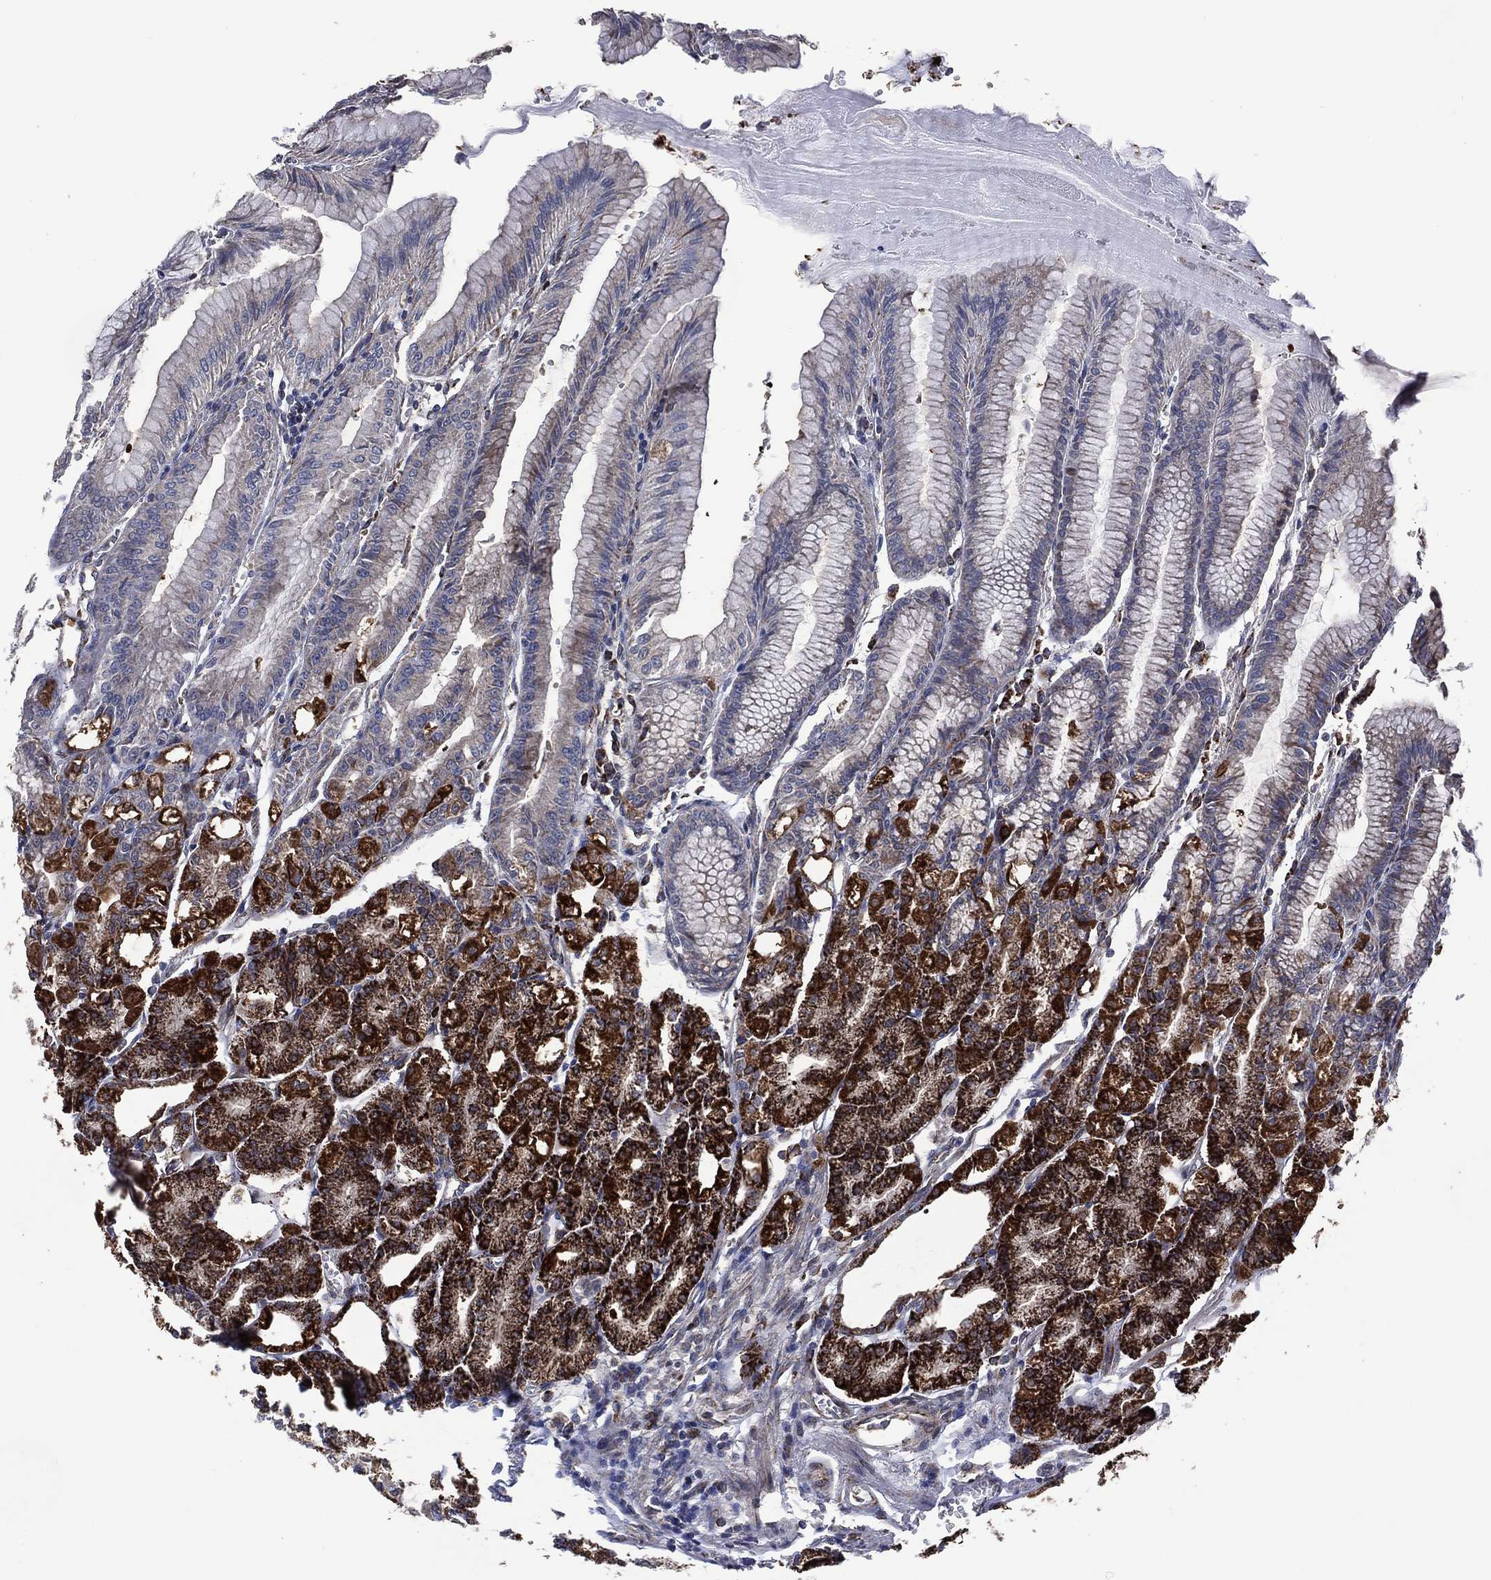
{"staining": {"intensity": "strong", "quantity": ">75%", "location": "cytoplasmic/membranous"}, "tissue": "stomach", "cell_type": "Glandular cells", "image_type": "normal", "snomed": [{"axis": "morphology", "description": "Normal tissue, NOS"}, {"axis": "topography", "description": "Stomach, lower"}], "caption": "IHC (DAB) staining of unremarkable human stomach shows strong cytoplasmic/membranous protein positivity in about >75% of glandular cells.", "gene": "HTD2", "patient": {"sex": "male", "age": 71}}